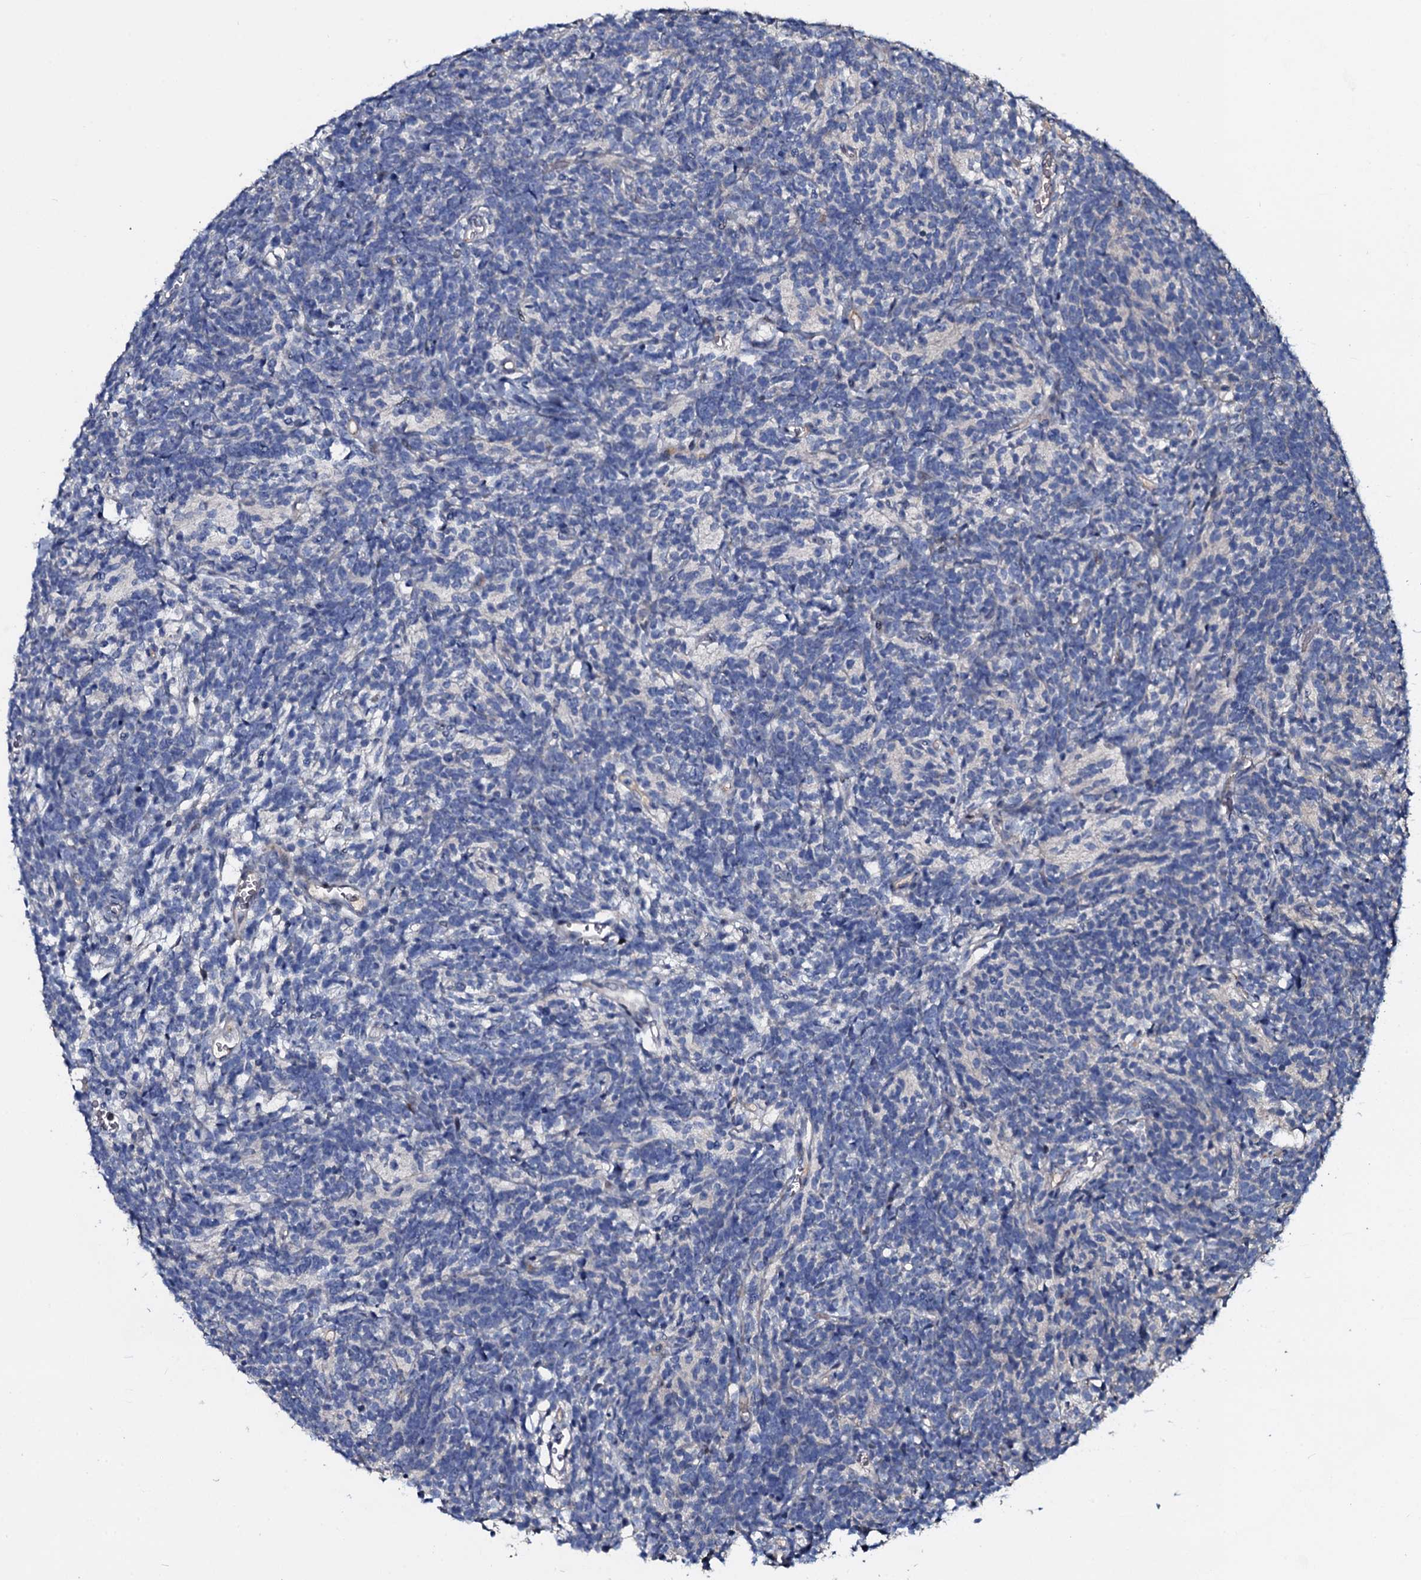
{"staining": {"intensity": "negative", "quantity": "none", "location": "none"}, "tissue": "glioma", "cell_type": "Tumor cells", "image_type": "cancer", "snomed": [{"axis": "morphology", "description": "Glioma, malignant, Low grade"}, {"axis": "topography", "description": "Brain"}], "caption": "This is an IHC photomicrograph of malignant glioma (low-grade). There is no expression in tumor cells.", "gene": "LYG2", "patient": {"sex": "female", "age": 1}}